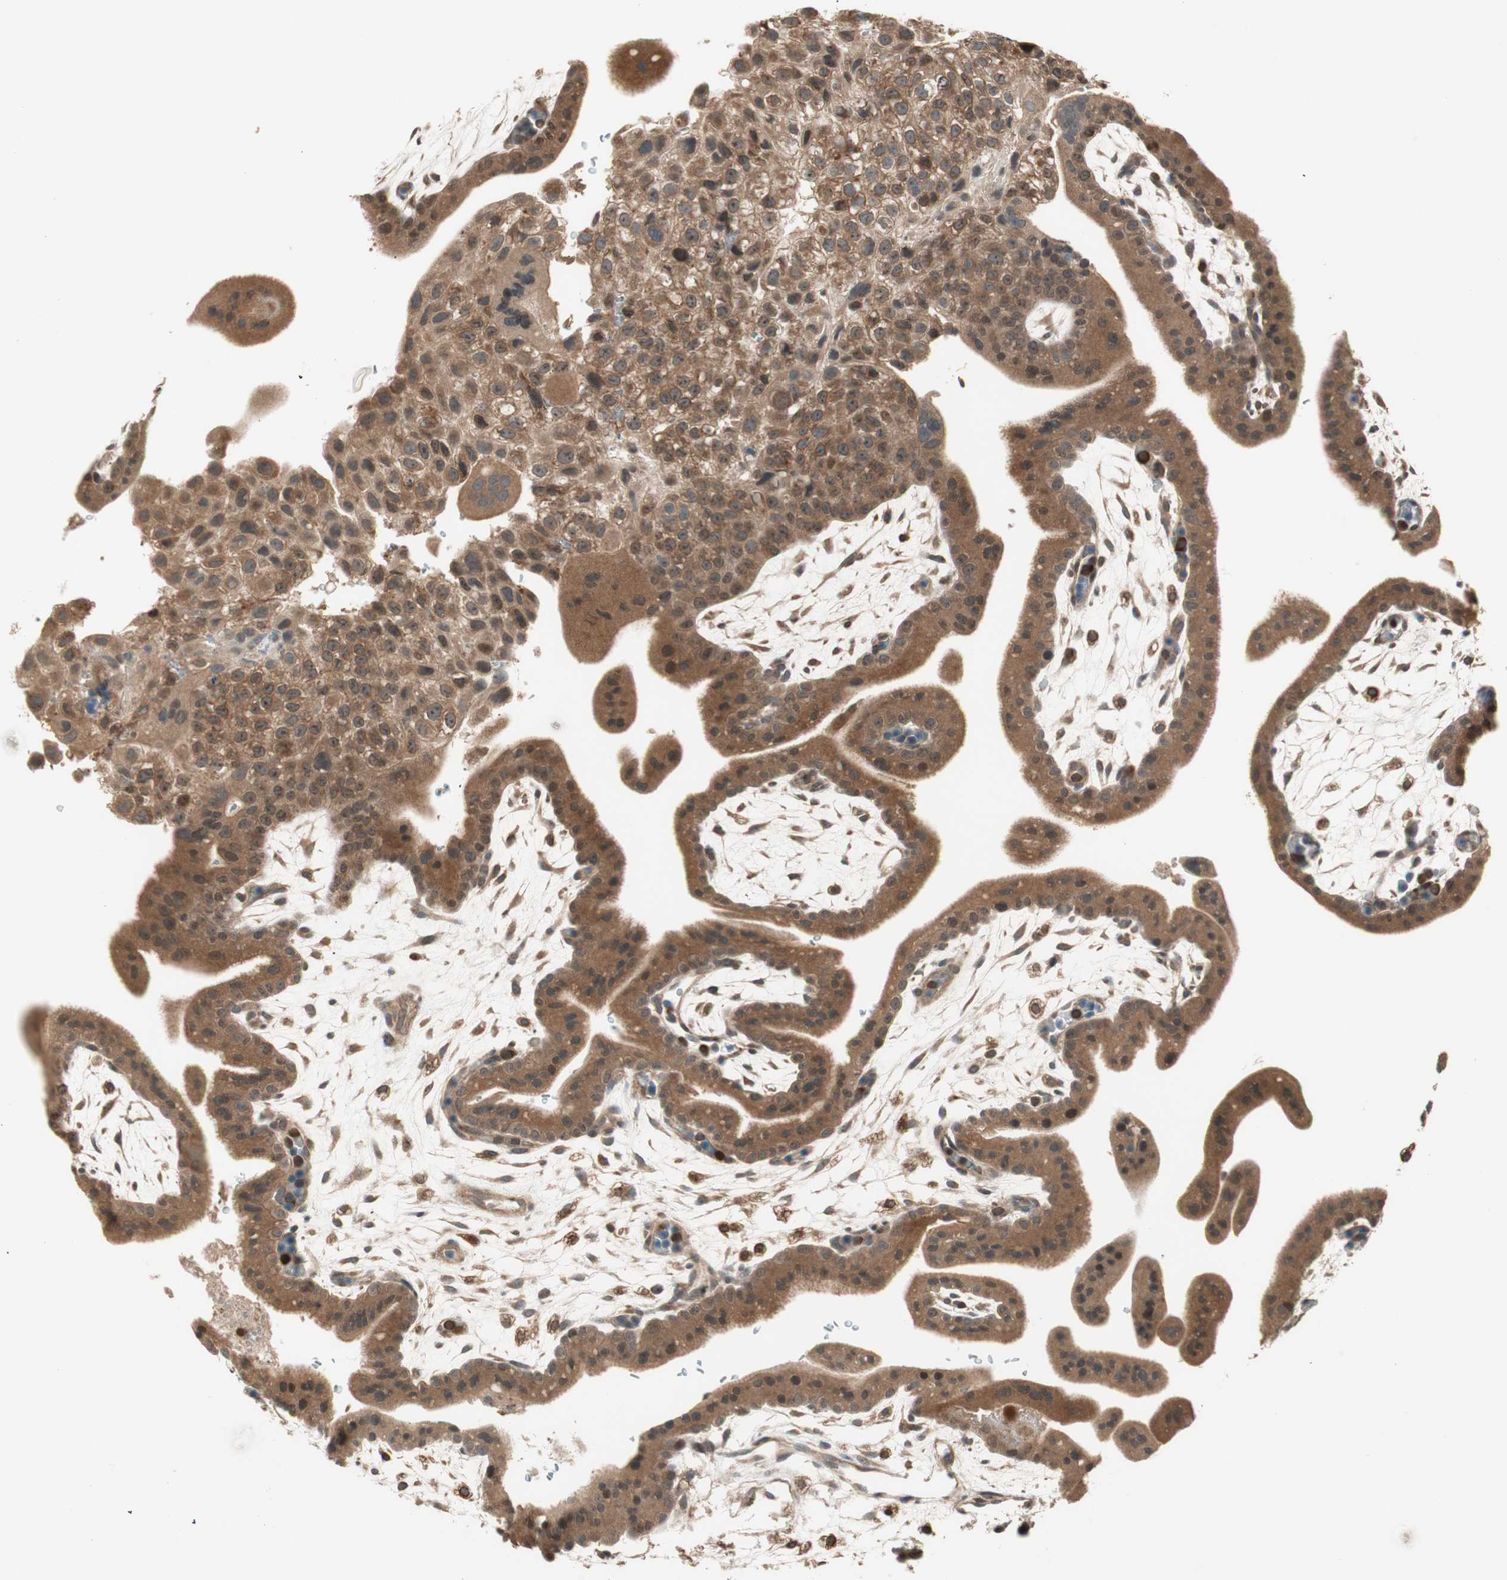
{"staining": {"intensity": "moderate", "quantity": ">75%", "location": "cytoplasmic/membranous"}, "tissue": "placenta", "cell_type": "Decidual cells", "image_type": "normal", "snomed": [{"axis": "morphology", "description": "Normal tissue, NOS"}, {"axis": "topography", "description": "Placenta"}], "caption": "DAB (3,3'-diaminobenzidine) immunohistochemical staining of normal human placenta demonstrates moderate cytoplasmic/membranous protein staining in about >75% of decidual cells.", "gene": "ATP6AP2", "patient": {"sex": "female", "age": 35}}